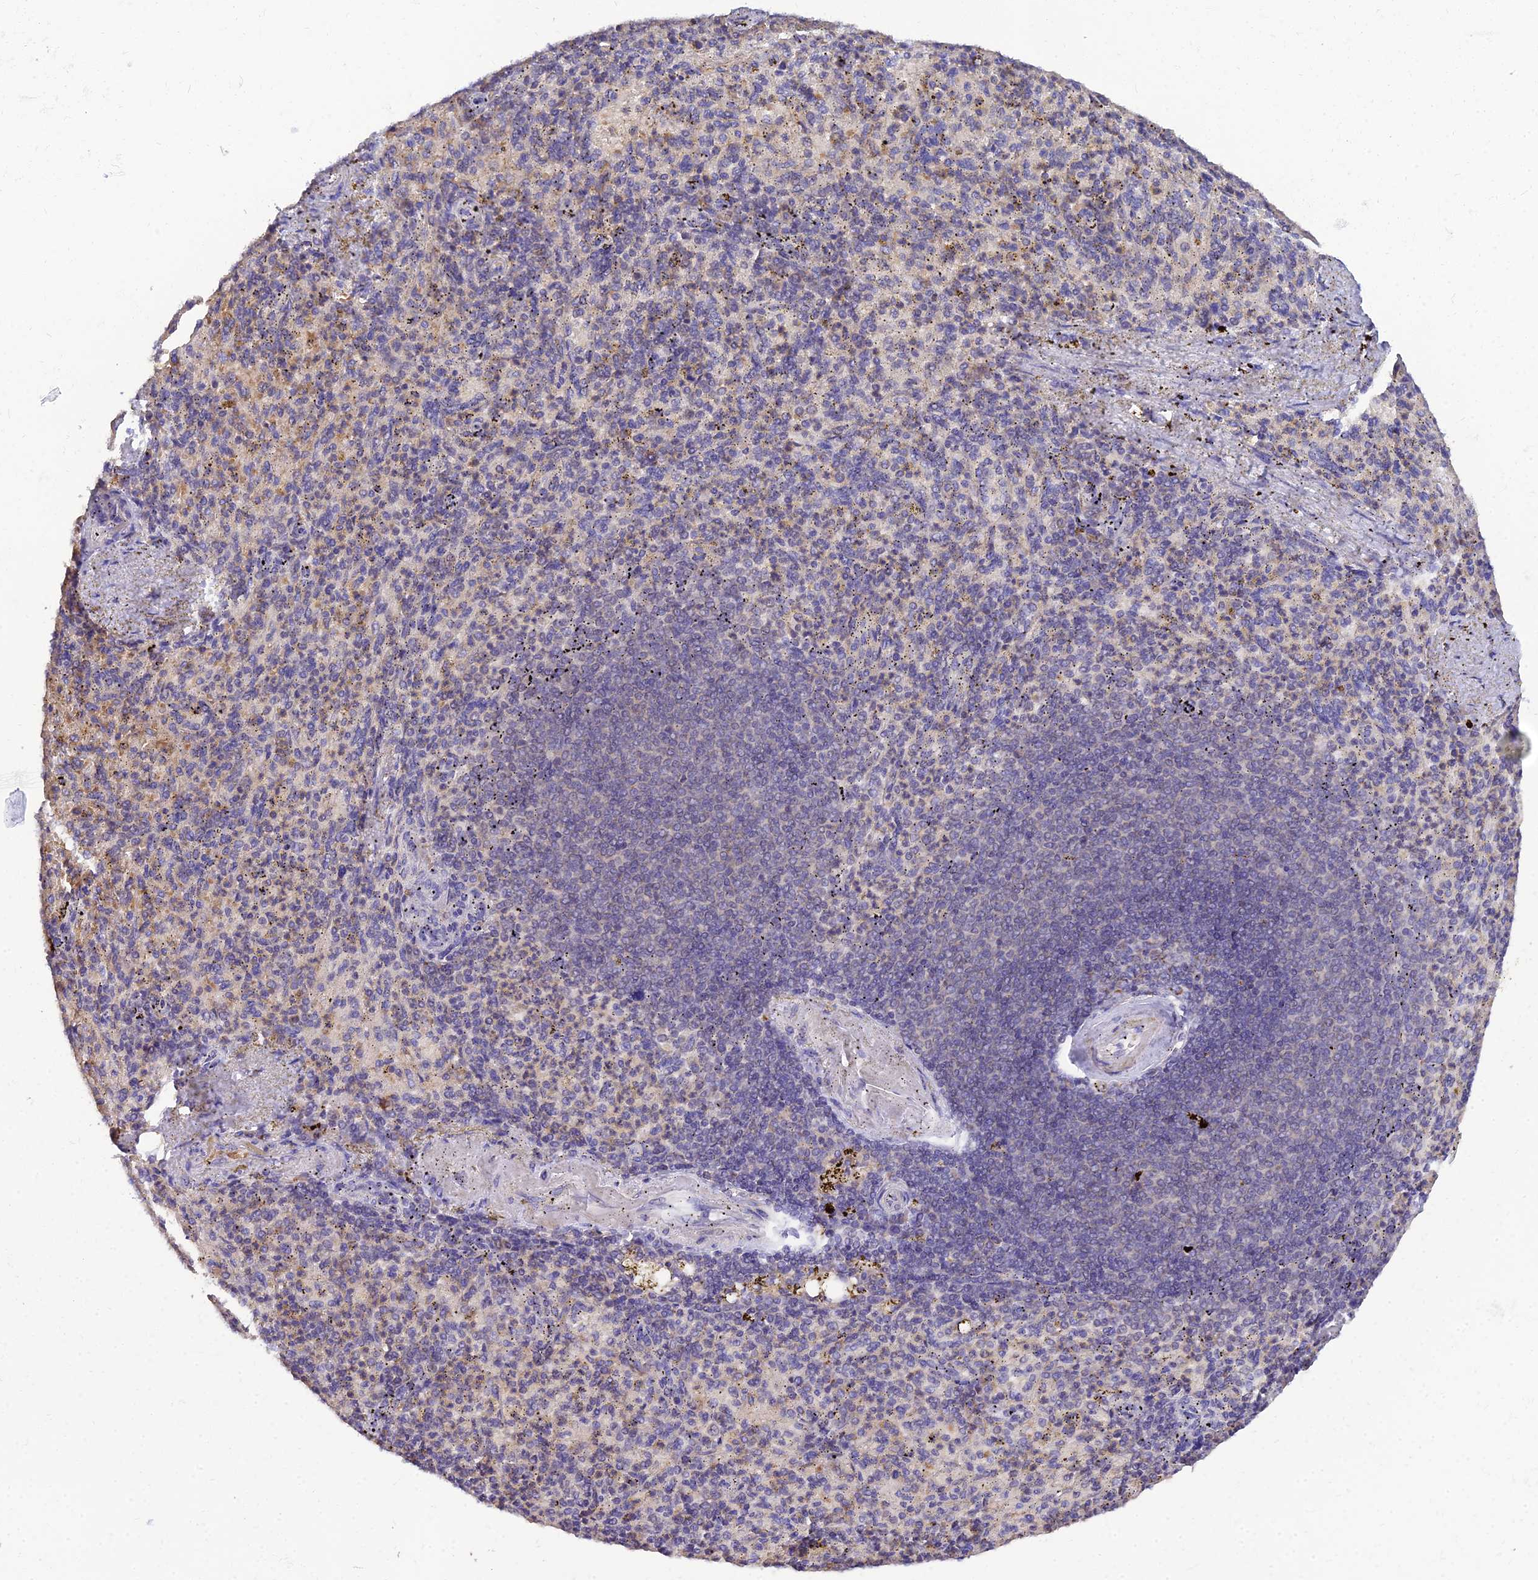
{"staining": {"intensity": "negative", "quantity": "none", "location": "none"}, "tissue": "spleen", "cell_type": "Cells in red pulp", "image_type": "normal", "snomed": [{"axis": "morphology", "description": "Normal tissue, NOS"}, {"axis": "topography", "description": "Spleen"}], "caption": "This is an immunohistochemistry (IHC) histopathology image of benign spleen. There is no staining in cells in red pulp.", "gene": "ARL8A", "patient": {"sex": "female", "age": 74}}